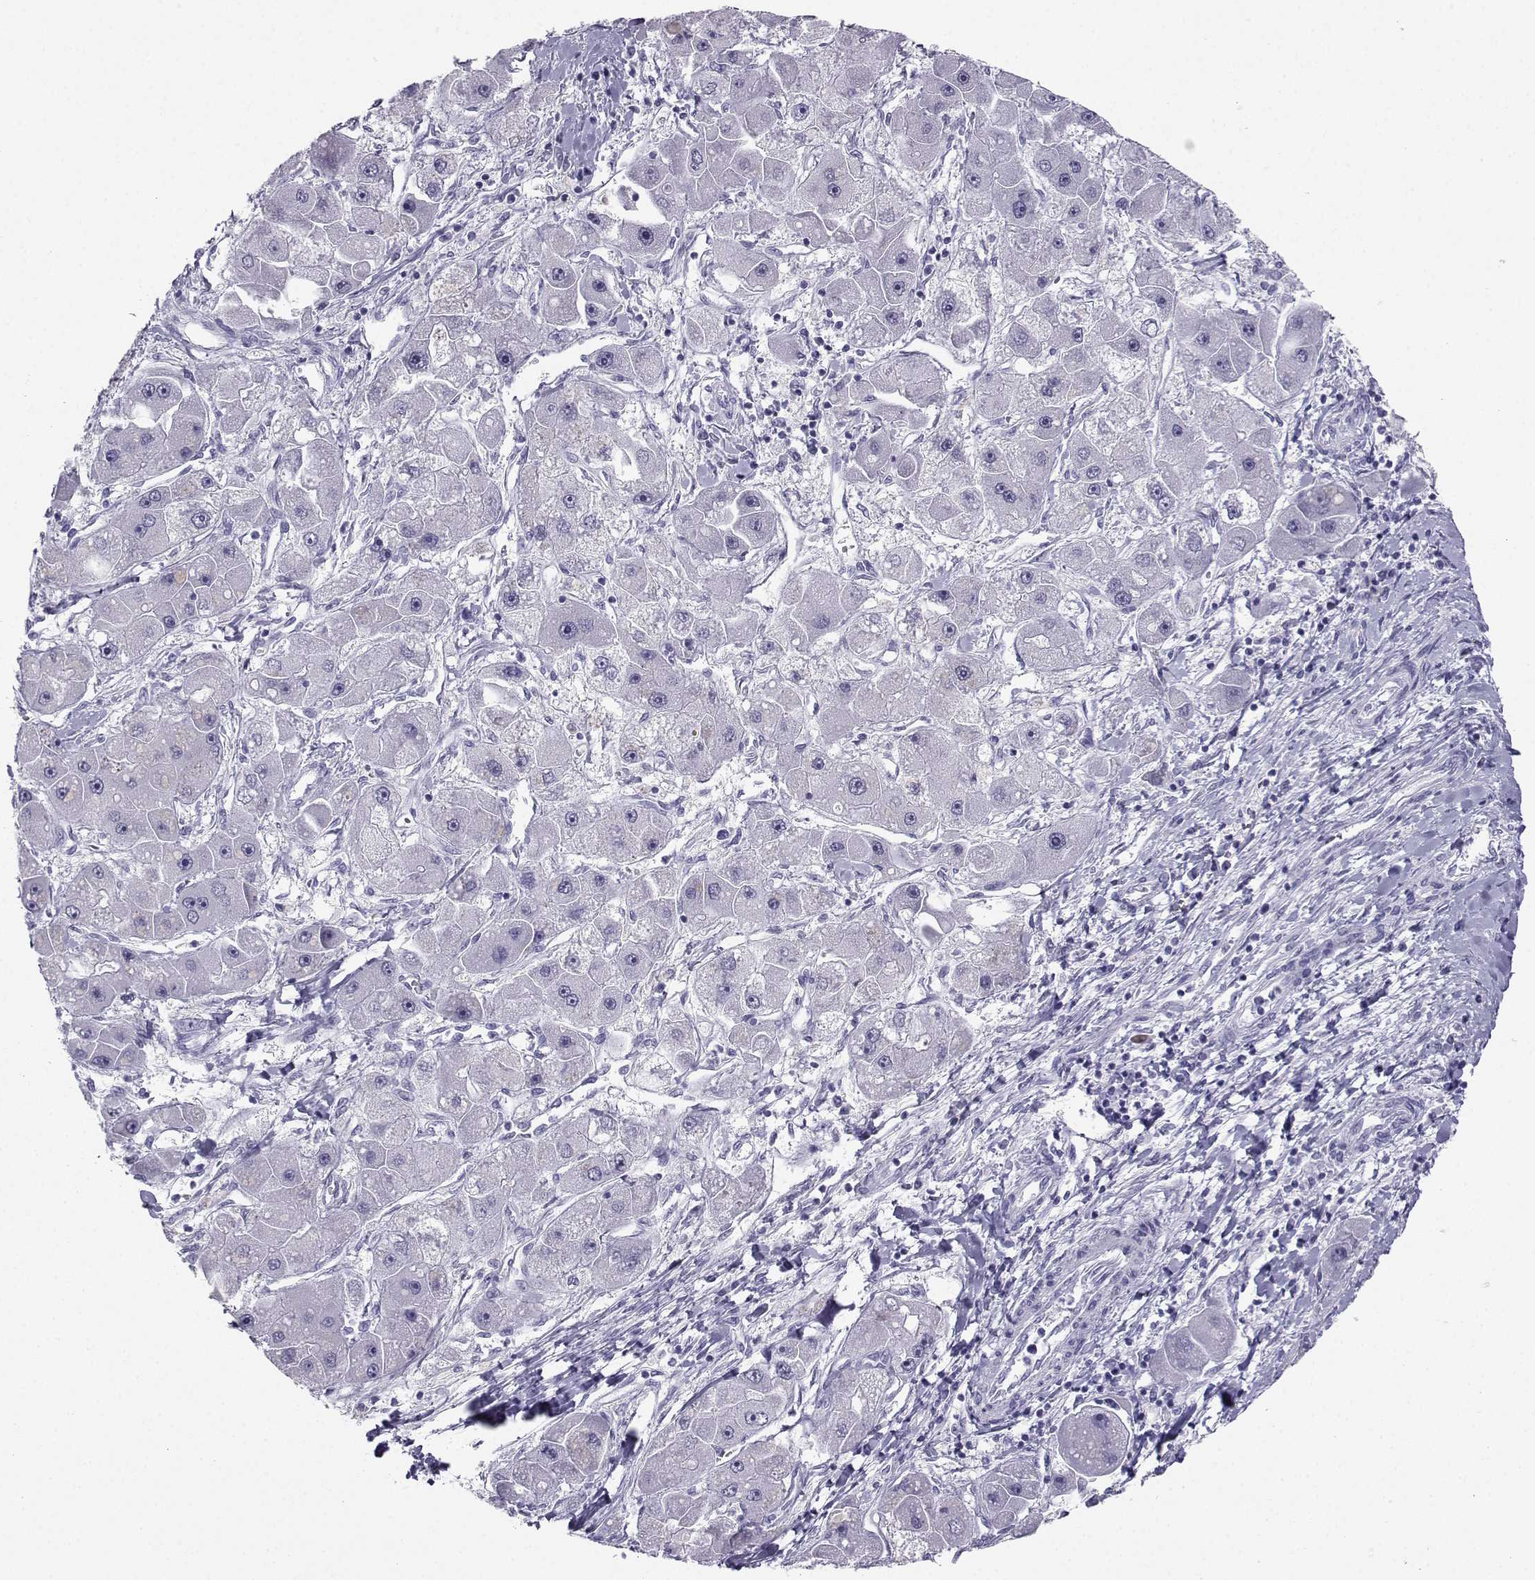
{"staining": {"intensity": "negative", "quantity": "none", "location": "none"}, "tissue": "liver cancer", "cell_type": "Tumor cells", "image_type": "cancer", "snomed": [{"axis": "morphology", "description": "Carcinoma, Hepatocellular, NOS"}, {"axis": "topography", "description": "Liver"}], "caption": "Tumor cells are negative for brown protein staining in liver cancer.", "gene": "SST", "patient": {"sex": "male", "age": 24}}